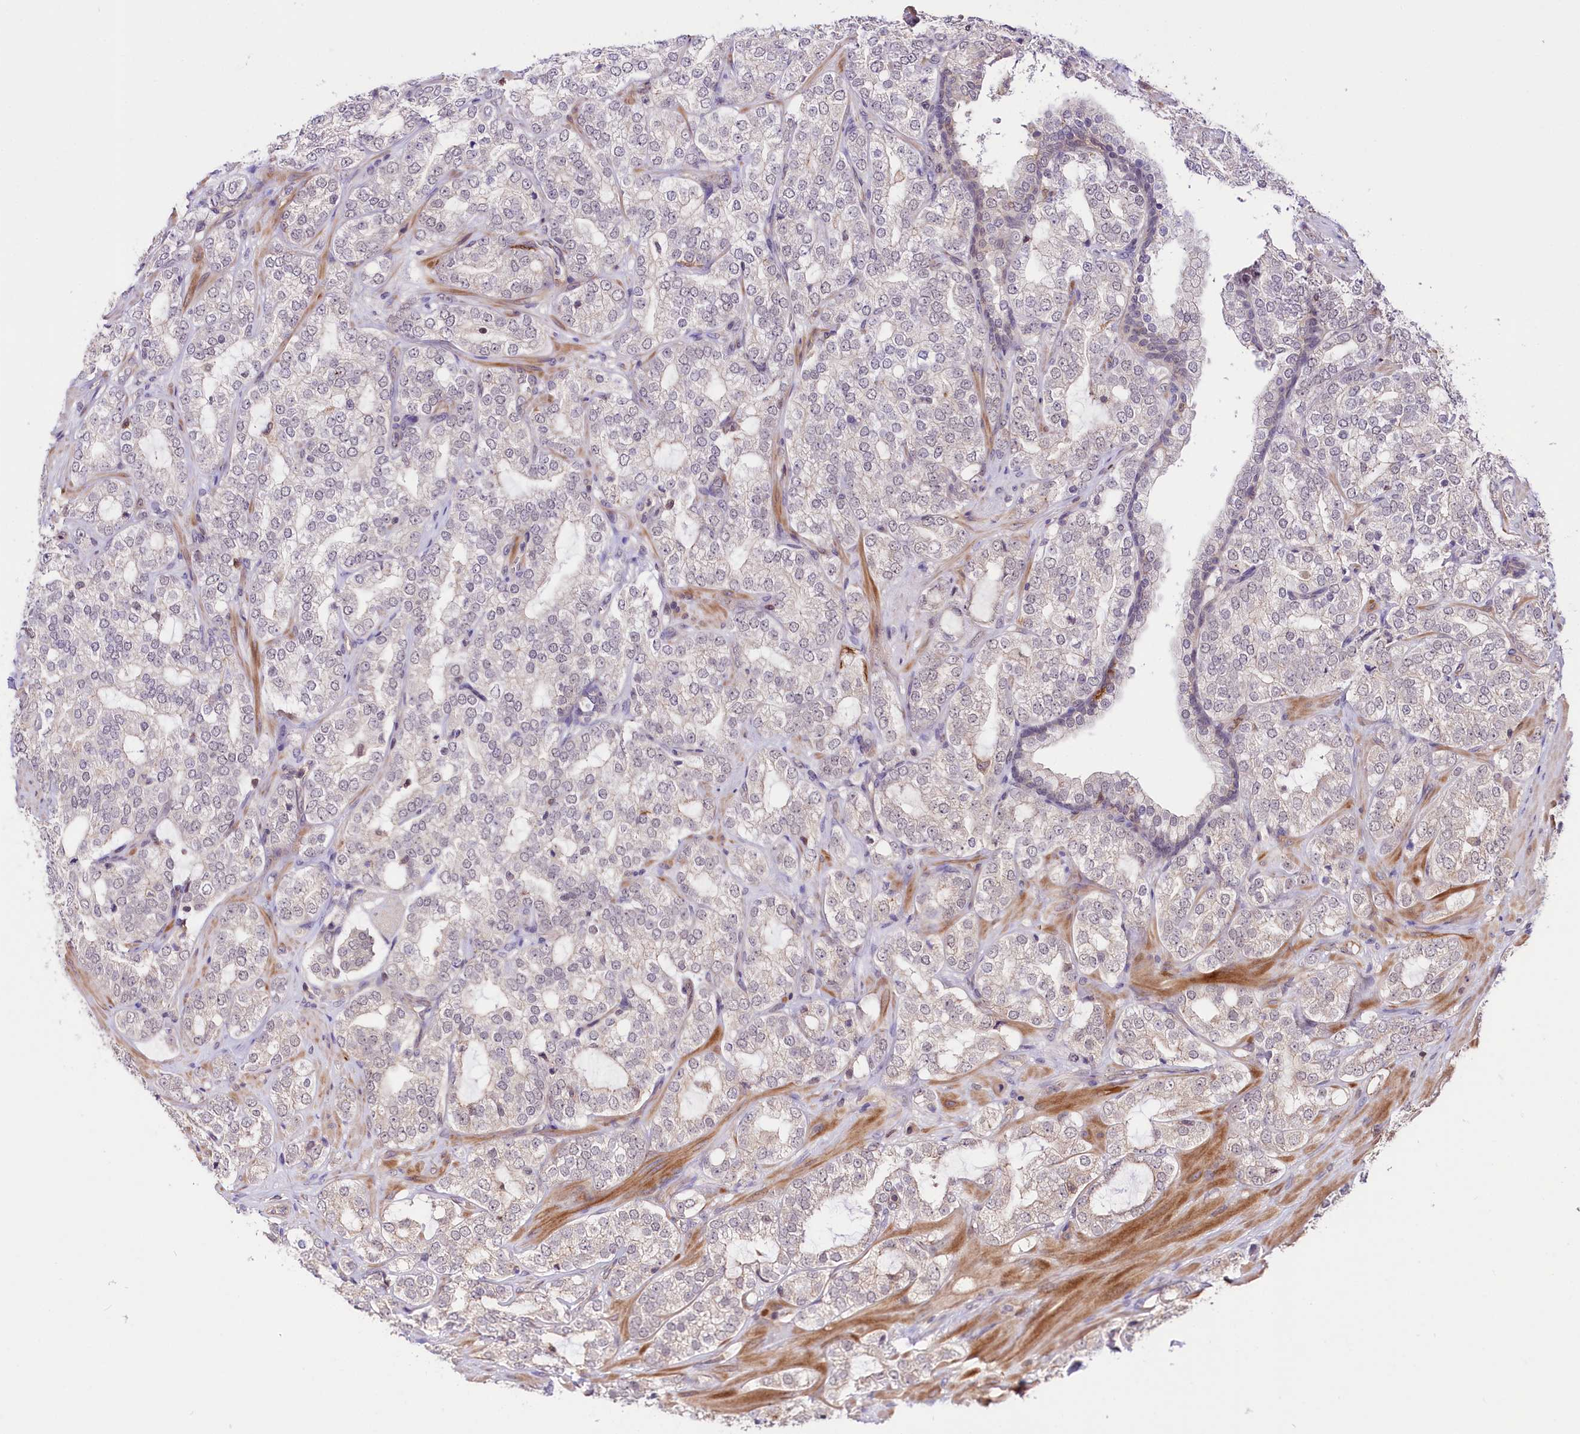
{"staining": {"intensity": "weak", "quantity": "<25%", "location": "cytoplasmic/membranous"}, "tissue": "prostate cancer", "cell_type": "Tumor cells", "image_type": "cancer", "snomed": [{"axis": "morphology", "description": "Adenocarcinoma, High grade"}, {"axis": "topography", "description": "Prostate"}], "caption": "Immunohistochemical staining of human prostate high-grade adenocarcinoma displays no significant staining in tumor cells.", "gene": "TAFAZZIN", "patient": {"sex": "male", "age": 64}}